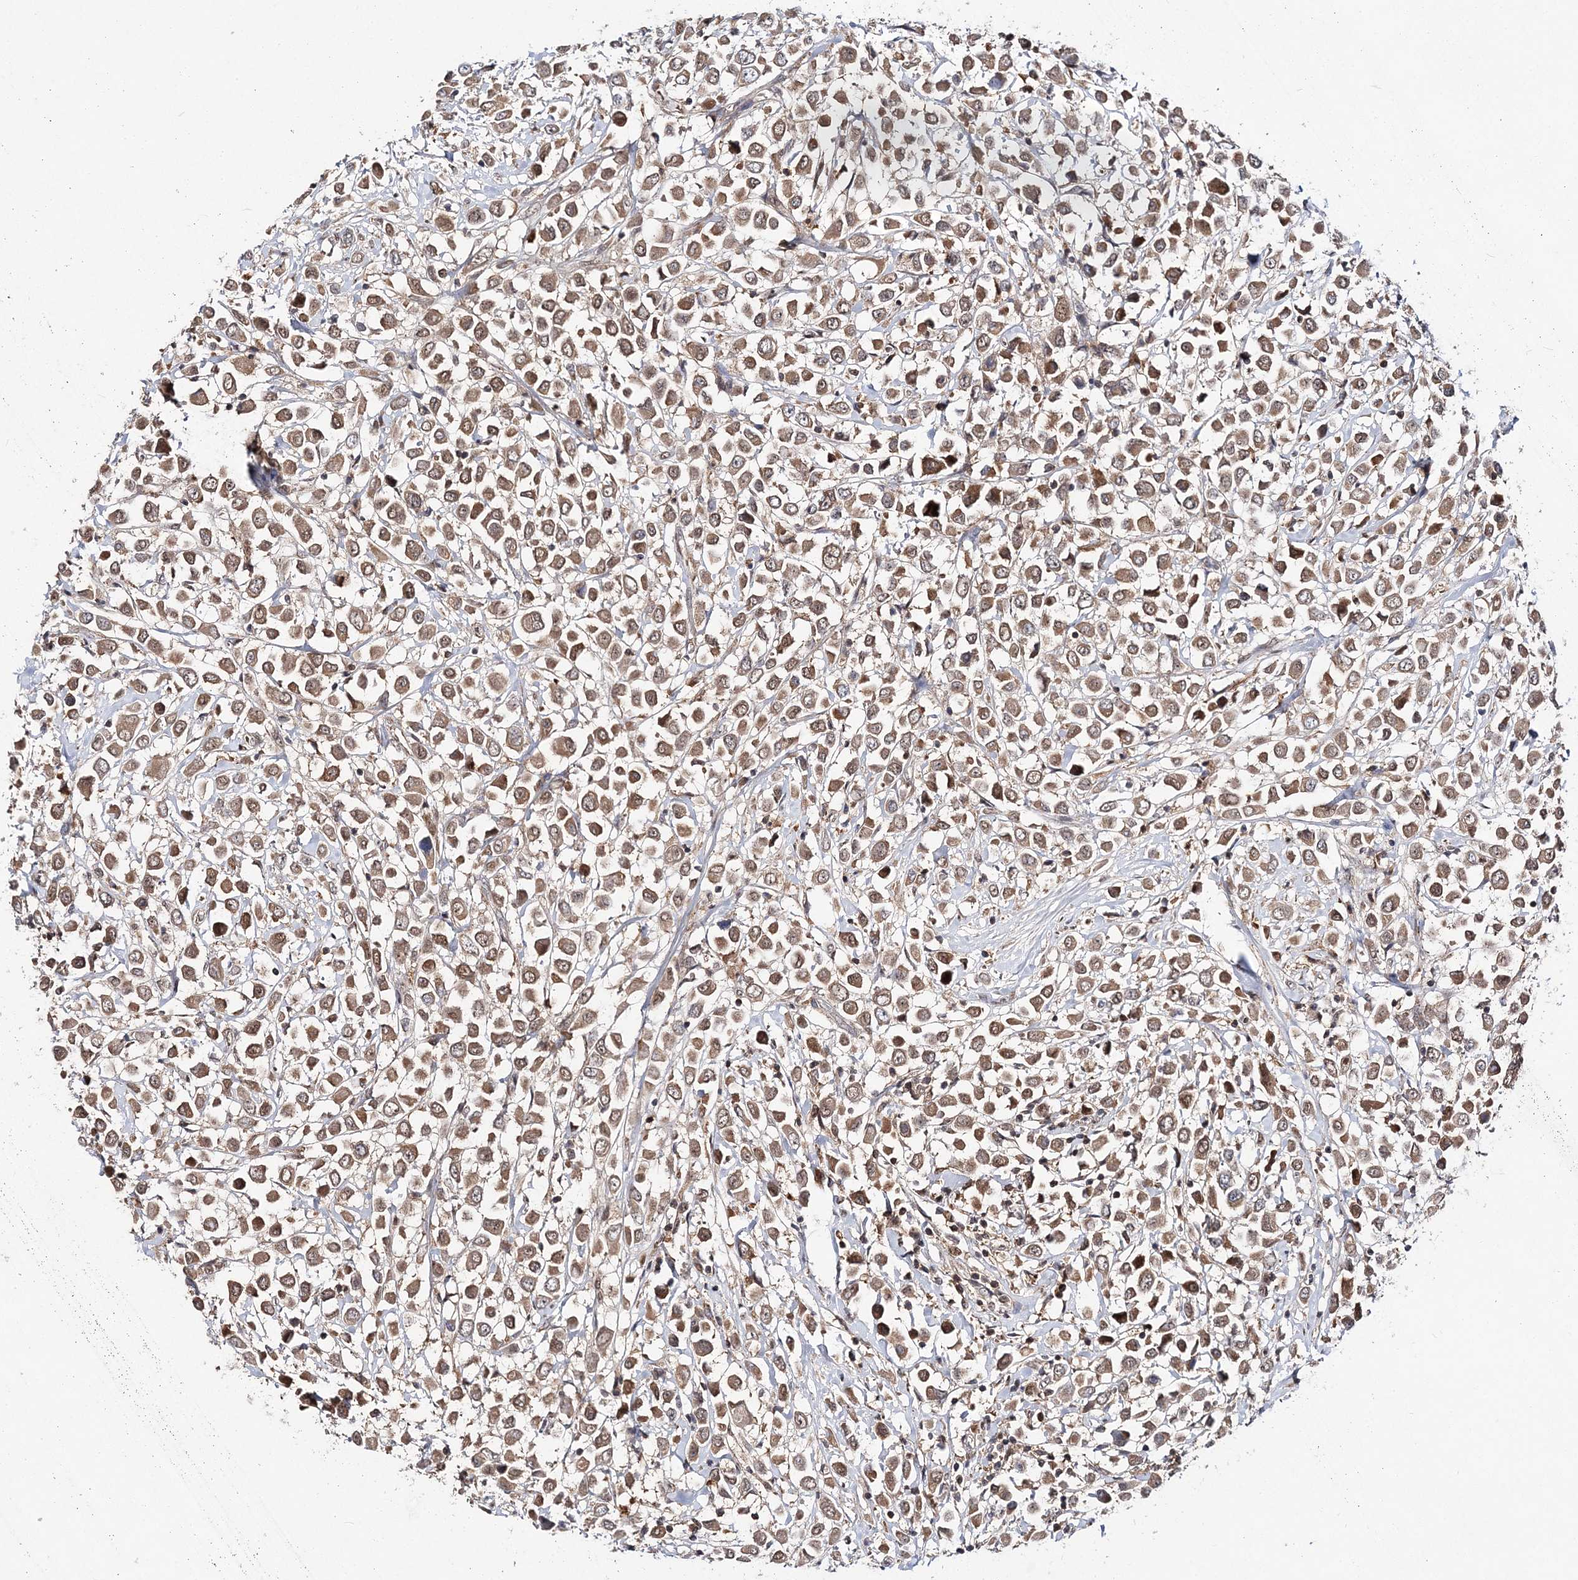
{"staining": {"intensity": "moderate", "quantity": ">75%", "location": "cytoplasmic/membranous"}, "tissue": "breast cancer", "cell_type": "Tumor cells", "image_type": "cancer", "snomed": [{"axis": "morphology", "description": "Duct carcinoma"}, {"axis": "topography", "description": "Breast"}], "caption": "IHC (DAB (3,3'-diaminobenzidine)) staining of human breast cancer (intraductal carcinoma) shows moderate cytoplasmic/membranous protein staining in approximately >75% of tumor cells.", "gene": "NIF3L1", "patient": {"sex": "female", "age": 61}}